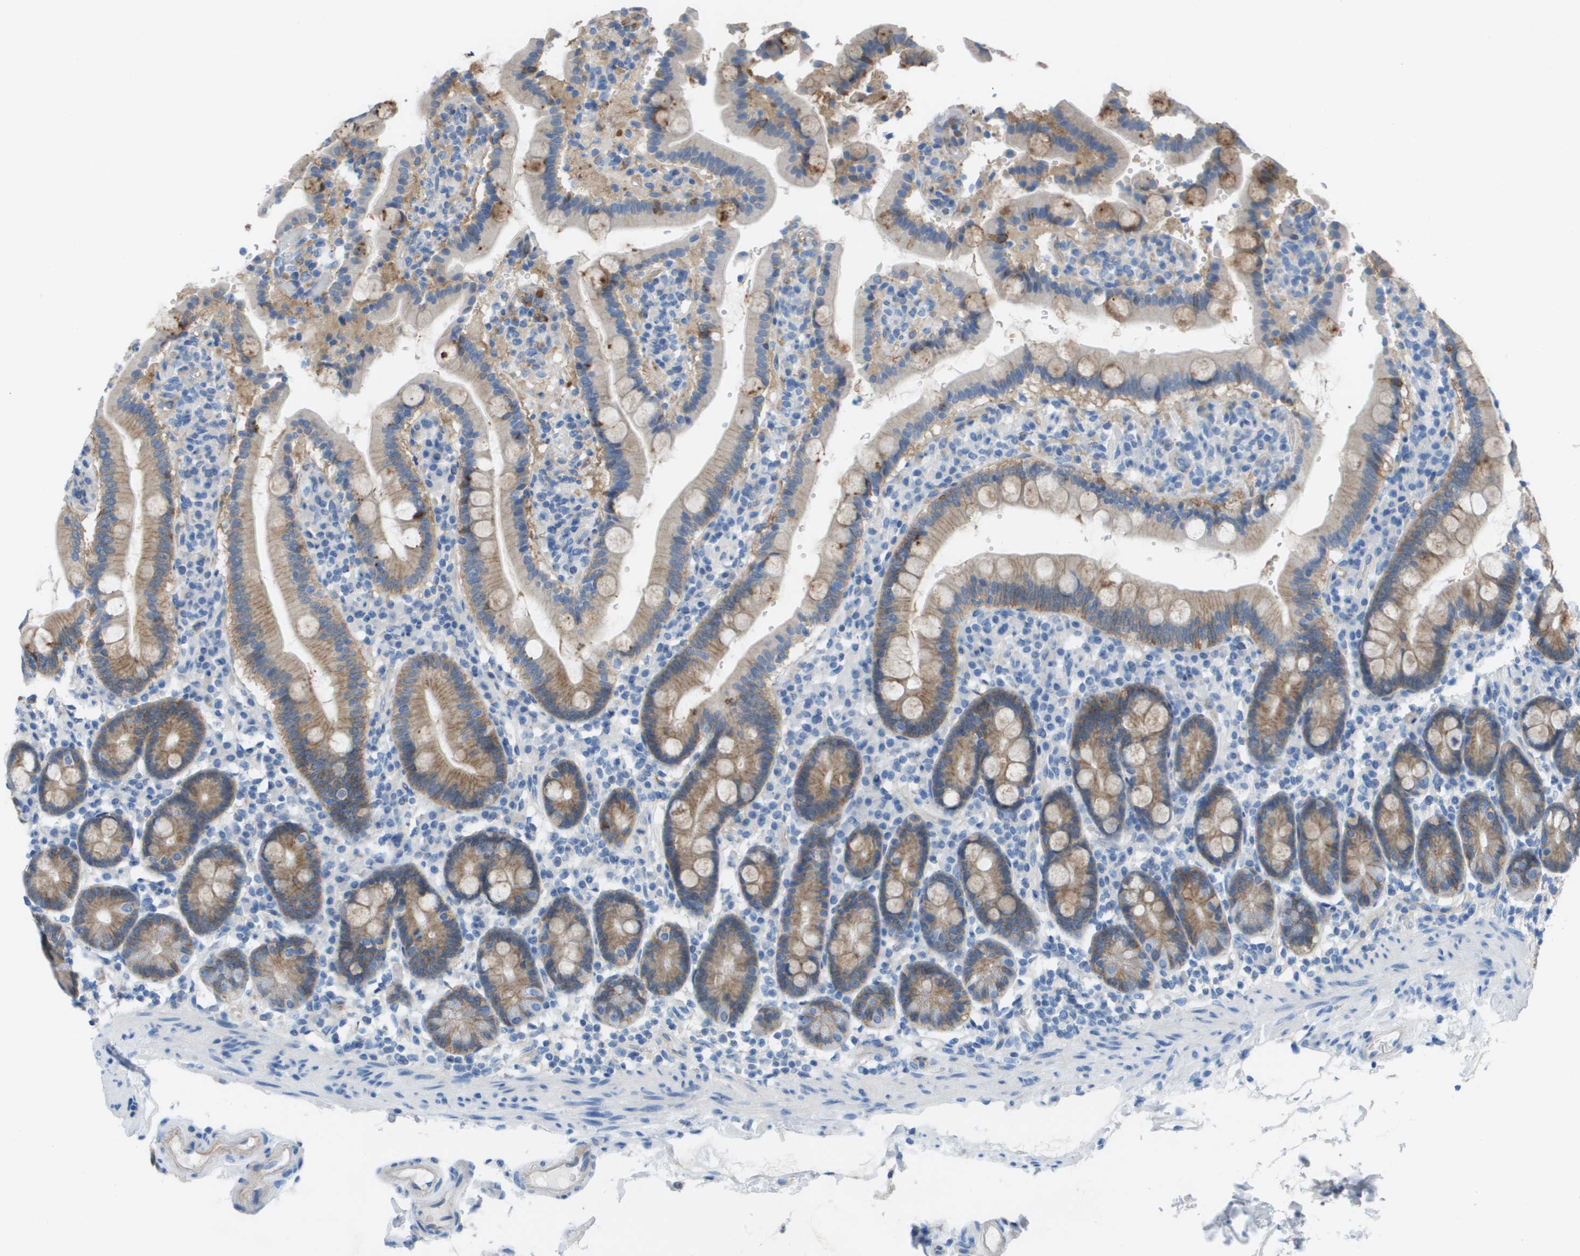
{"staining": {"intensity": "moderate", "quantity": "25%-75%", "location": "cytoplasmic/membranous"}, "tissue": "duodenum", "cell_type": "Glandular cells", "image_type": "normal", "snomed": [{"axis": "morphology", "description": "Normal tissue, NOS"}, {"axis": "topography", "description": "Small intestine, NOS"}], "caption": "This histopathology image exhibits immunohistochemistry (IHC) staining of benign duodenum, with medium moderate cytoplasmic/membranous positivity in about 25%-75% of glandular cells.", "gene": "CD46", "patient": {"sex": "female", "age": 71}}